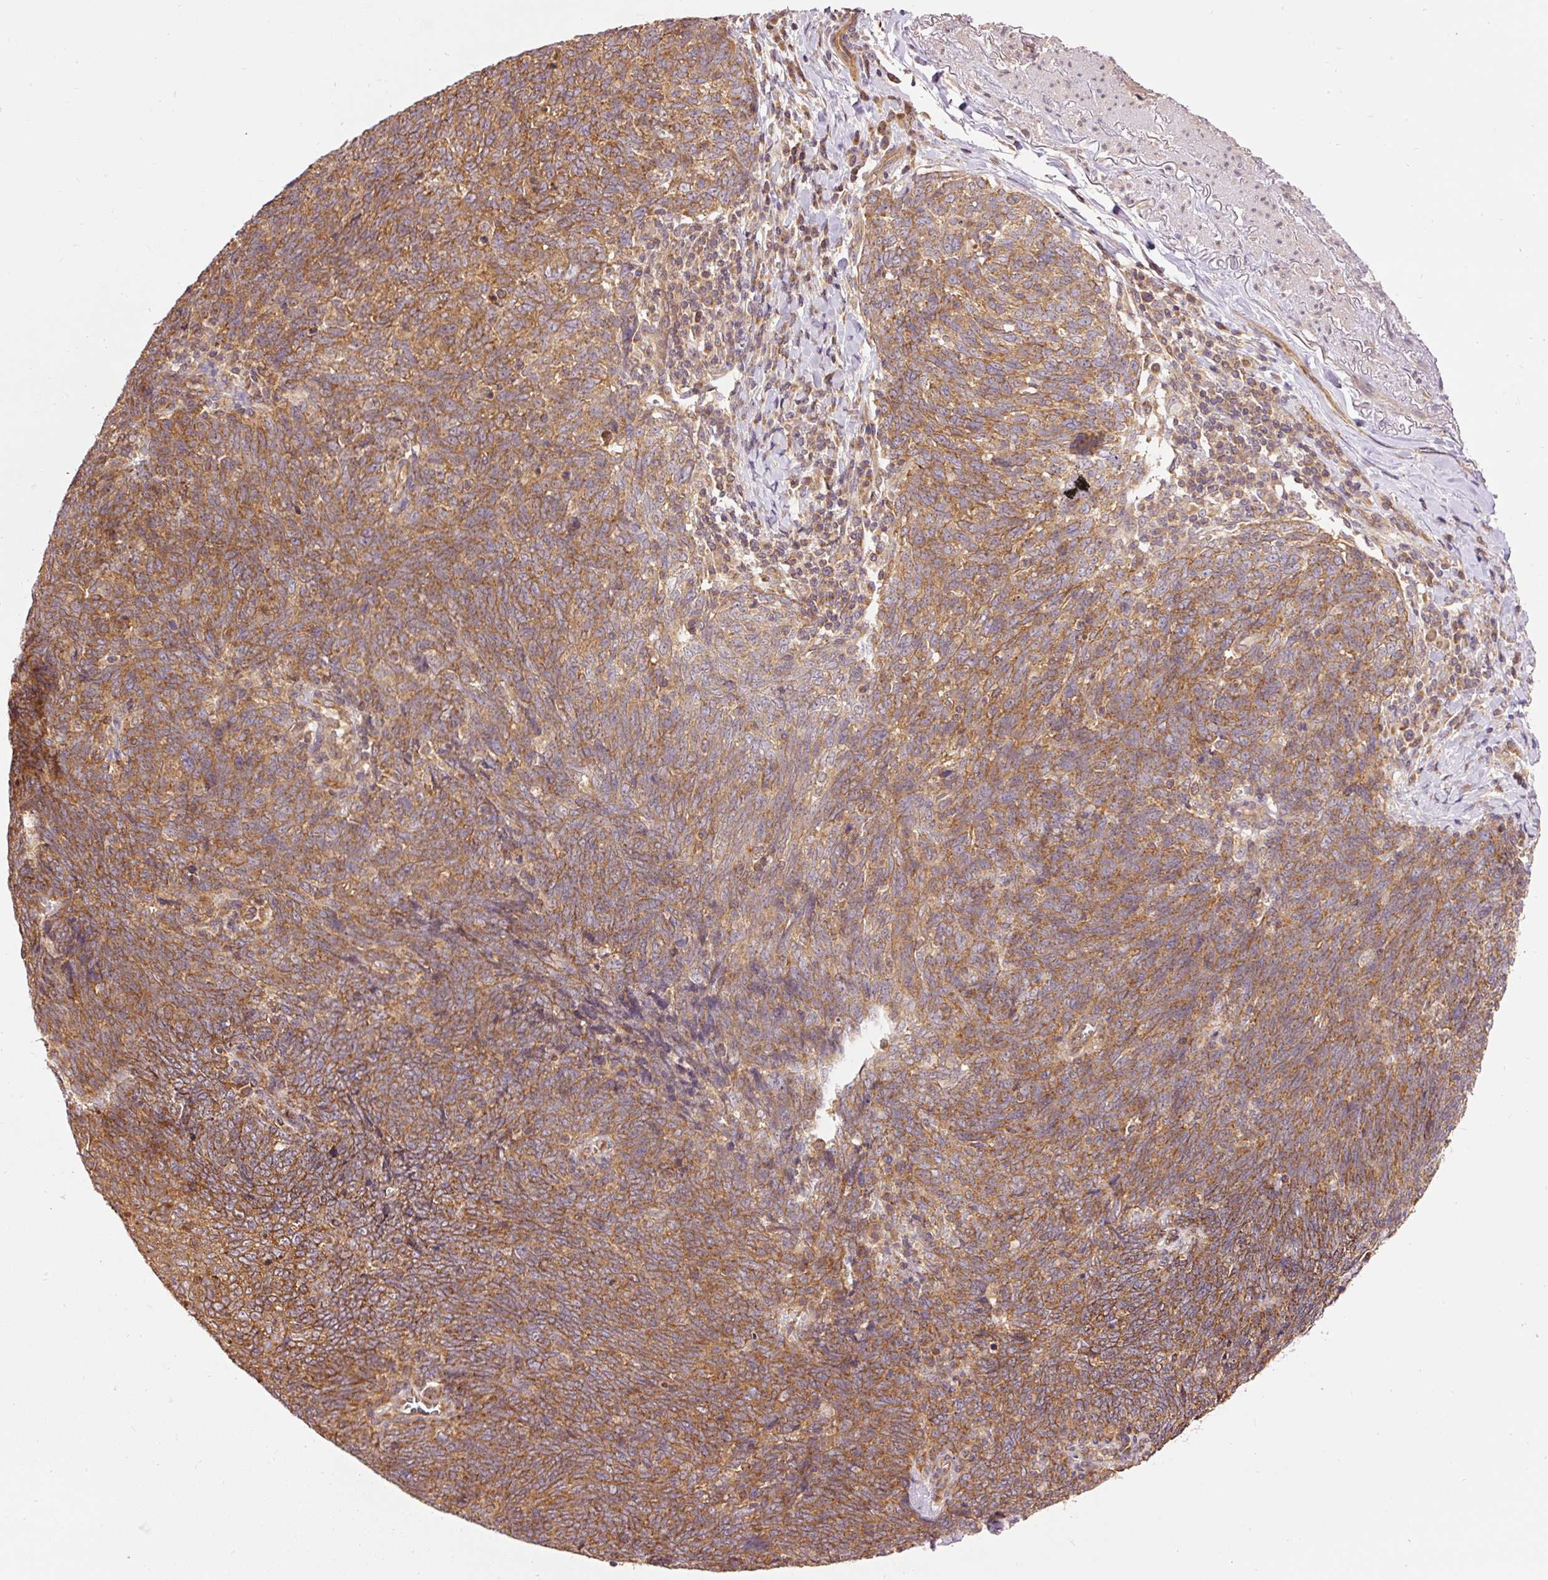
{"staining": {"intensity": "moderate", "quantity": ">75%", "location": "cytoplasmic/membranous"}, "tissue": "lung cancer", "cell_type": "Tumor cells", "image_type": "cancer", "snomed": [{"axis": "morphology", "description": "Squamous cell carcinoma, NOS"}, {"axis": "topography", "description": "Lung"}], "caption": "Approximately >75% of tumor cells in lung cancer (squamous cell carcinoma) reveal moderate cytoplasmic/membranous protein positivity as visualized by brown immunohistochemical staining.", "gene": "ADCY4", "patient": {"sex": "female", "age": 72}}